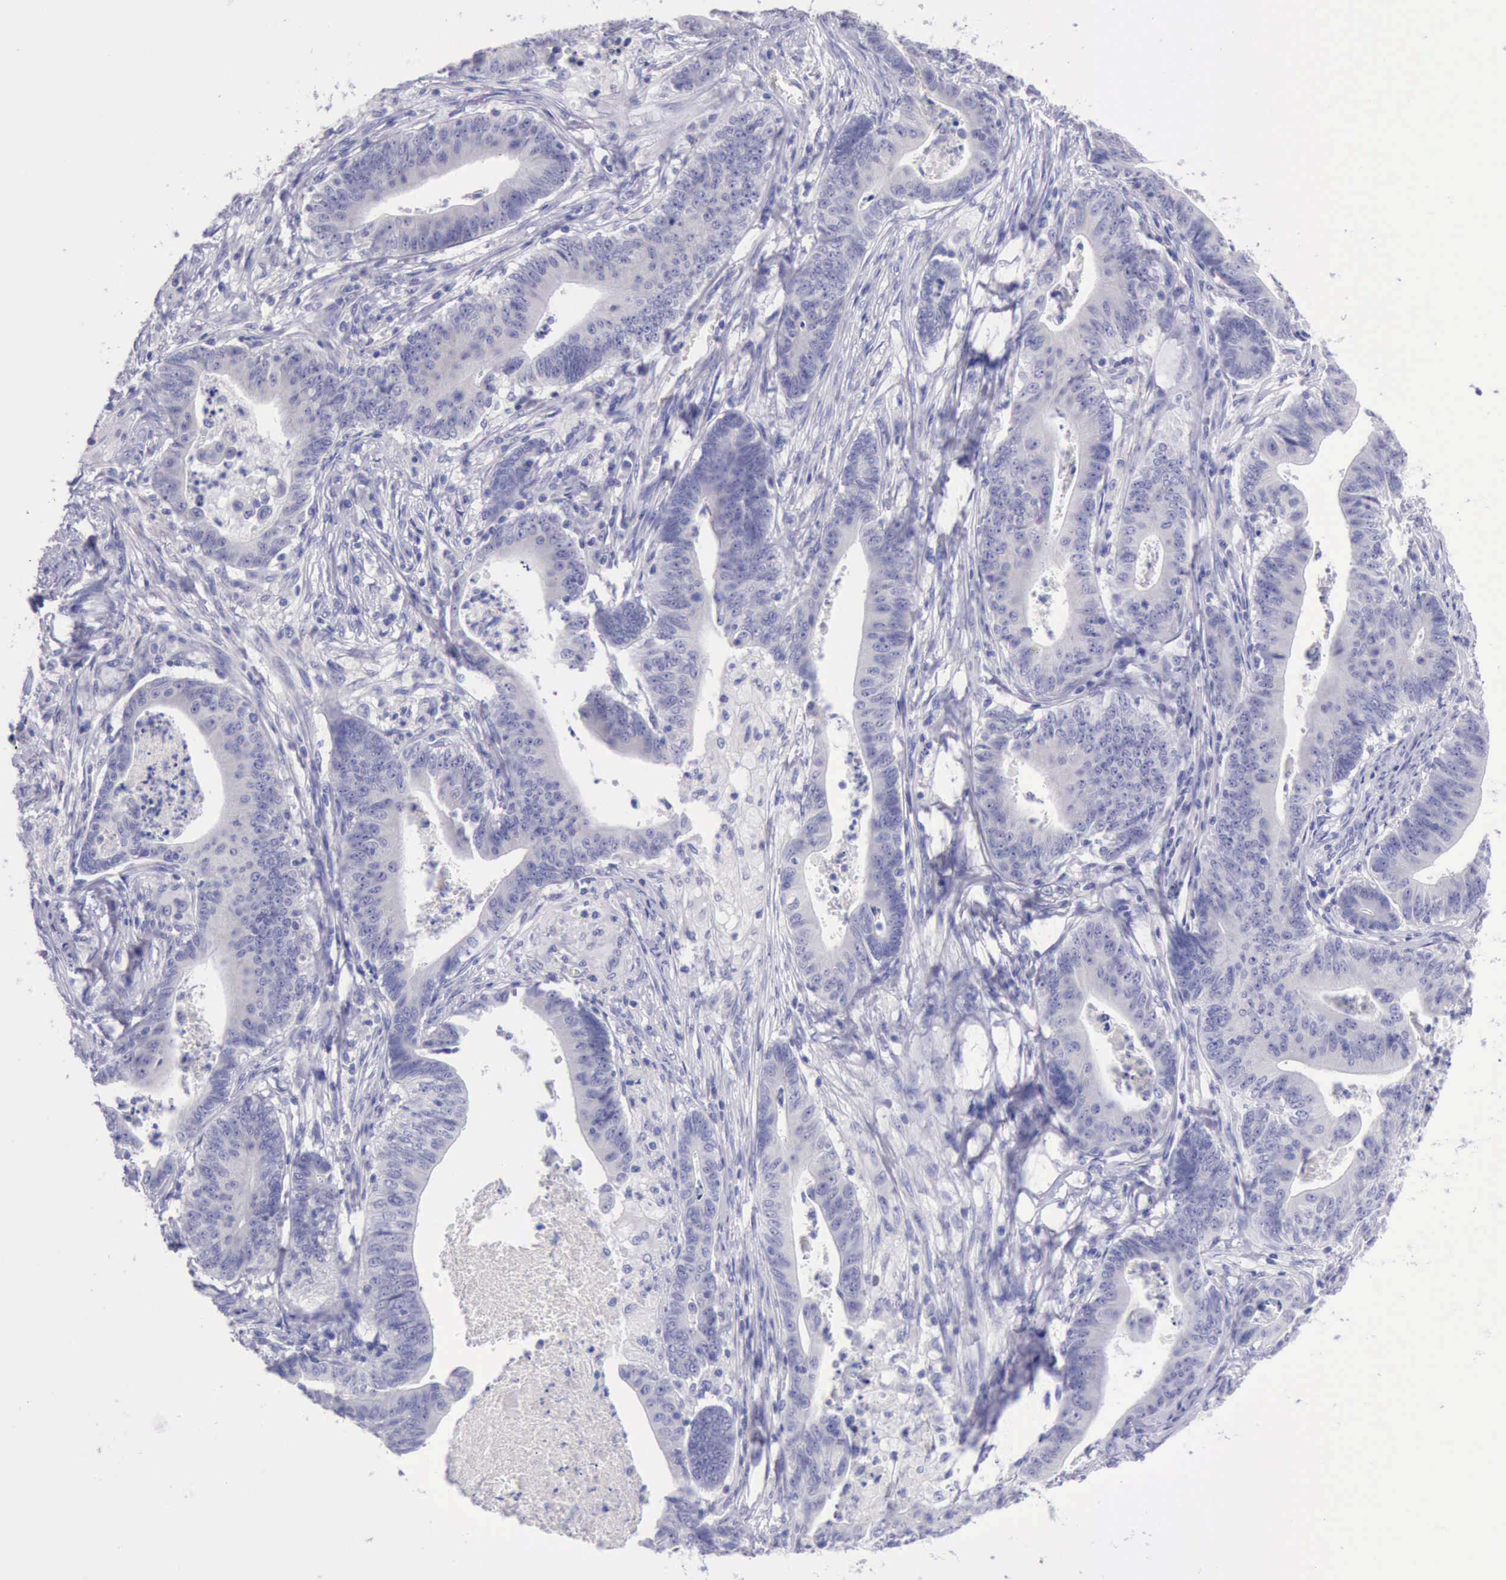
{"staining": {"intensity": "negative", "quantity": "none", "location": "none"}, "tissue": "stomach cancer", "cell_type": "Tumor cells", "image_type": "cancer", "snomed": [{"axis": "morphology", "description": "Adenocarcinoma, NOS"}, {"axis": "topography", "description": "Stomach, lower"}], "caption": "Tumor cells are negative for protein expression in human adenocarcinoma (stomach).", "gene": "LRFN5", "patient": {"sex": "female", "age": 86}}